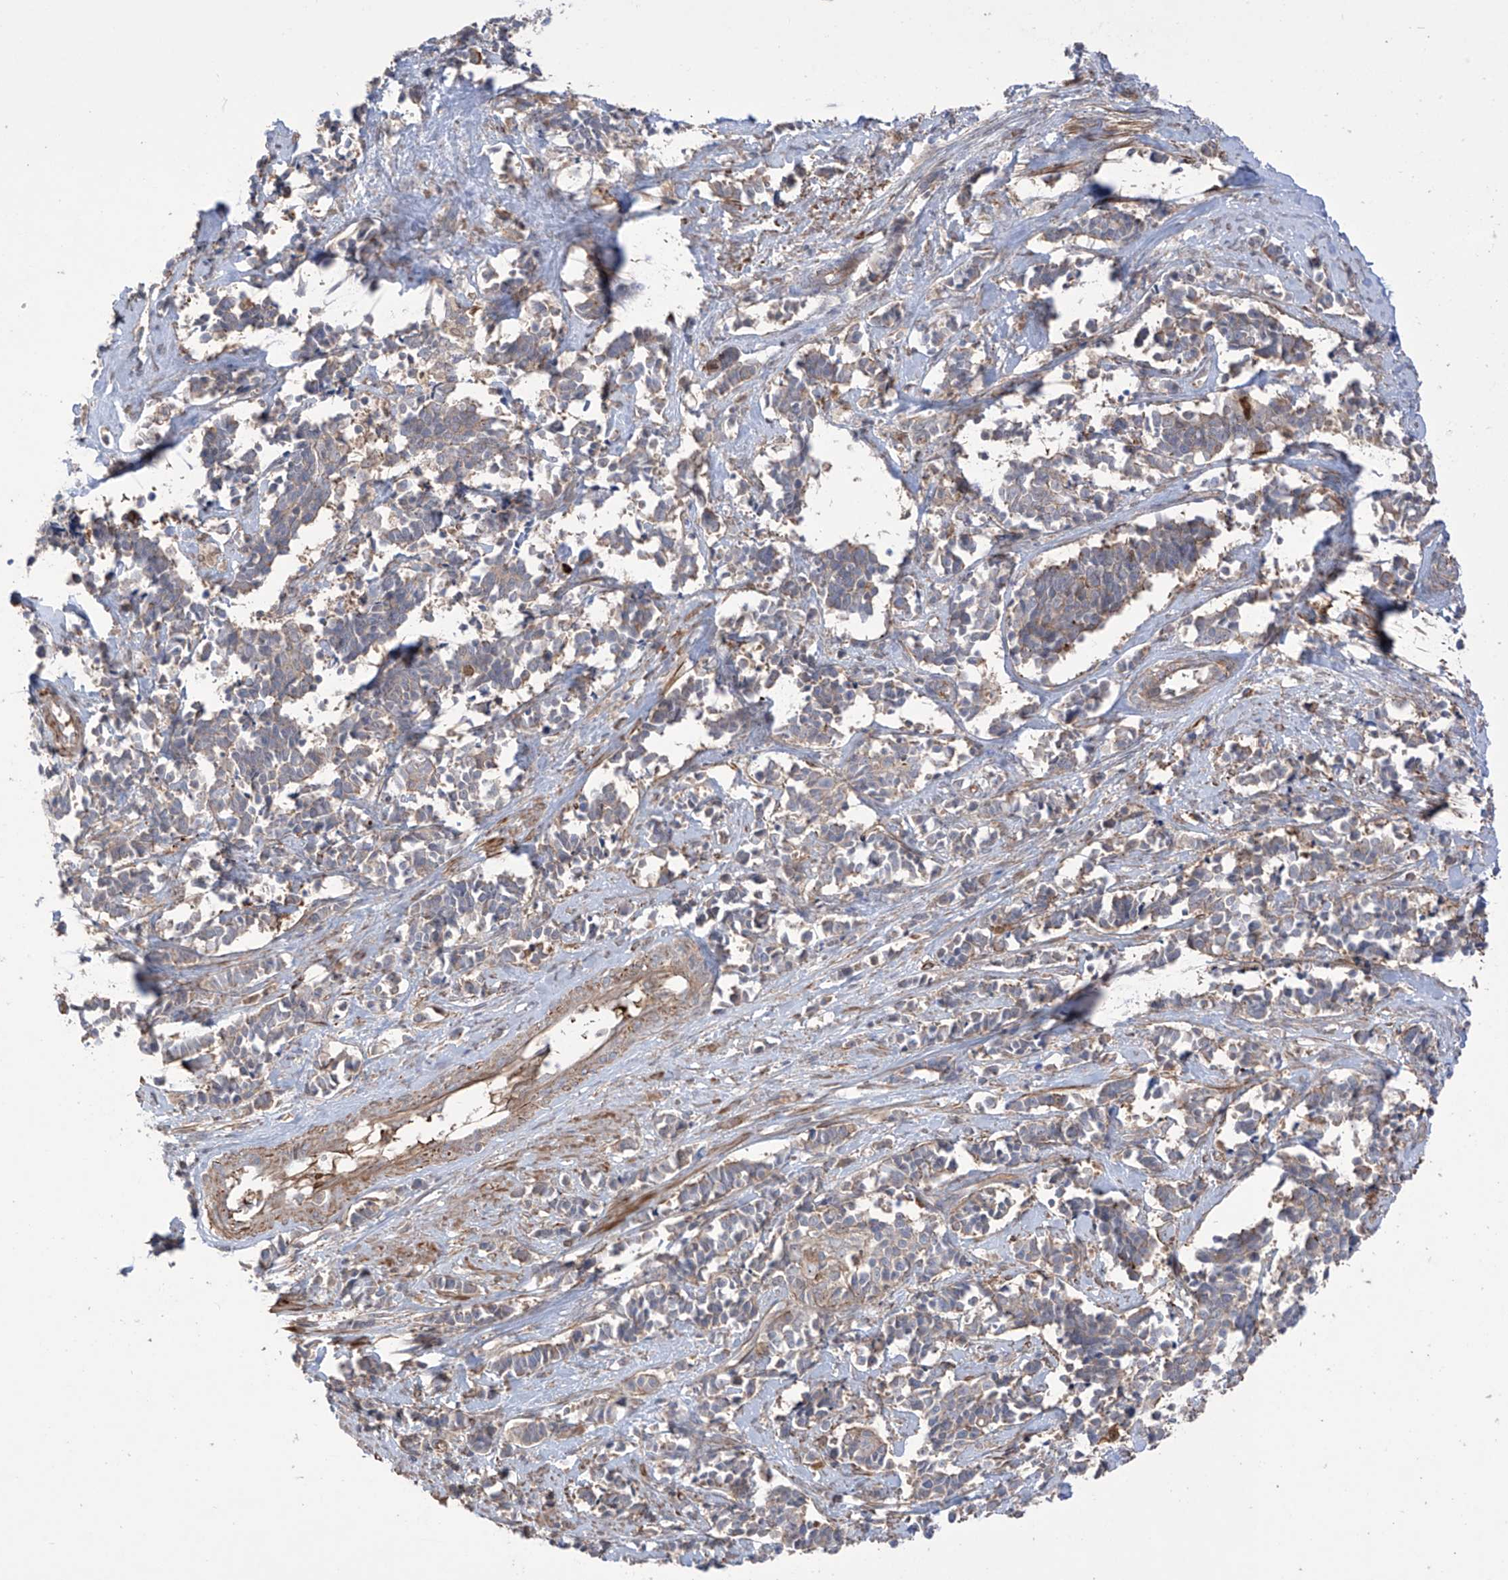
{"staining": {"intensity": "weak", "quantity": "<25%", "location": "cytoplasmic/membranous"}, "tissue": "cervical cancer", "cell_type": "Tumor cells", "image_type": "cancer", "snomed": [{"axis": "morphology", "description": "Normal tissue, NOS"}, {"axis": "morphology", "description": "Squamous cell carcinoma, NOS"}, {"axis": "topography", "description": "Cervix"}], "caption": "This is an immunohistochemistry image of cervical cancer. There is no positivity in tumor cells.", "gene": "TRMU", "patient": {"sex": "female", "age": 35}}